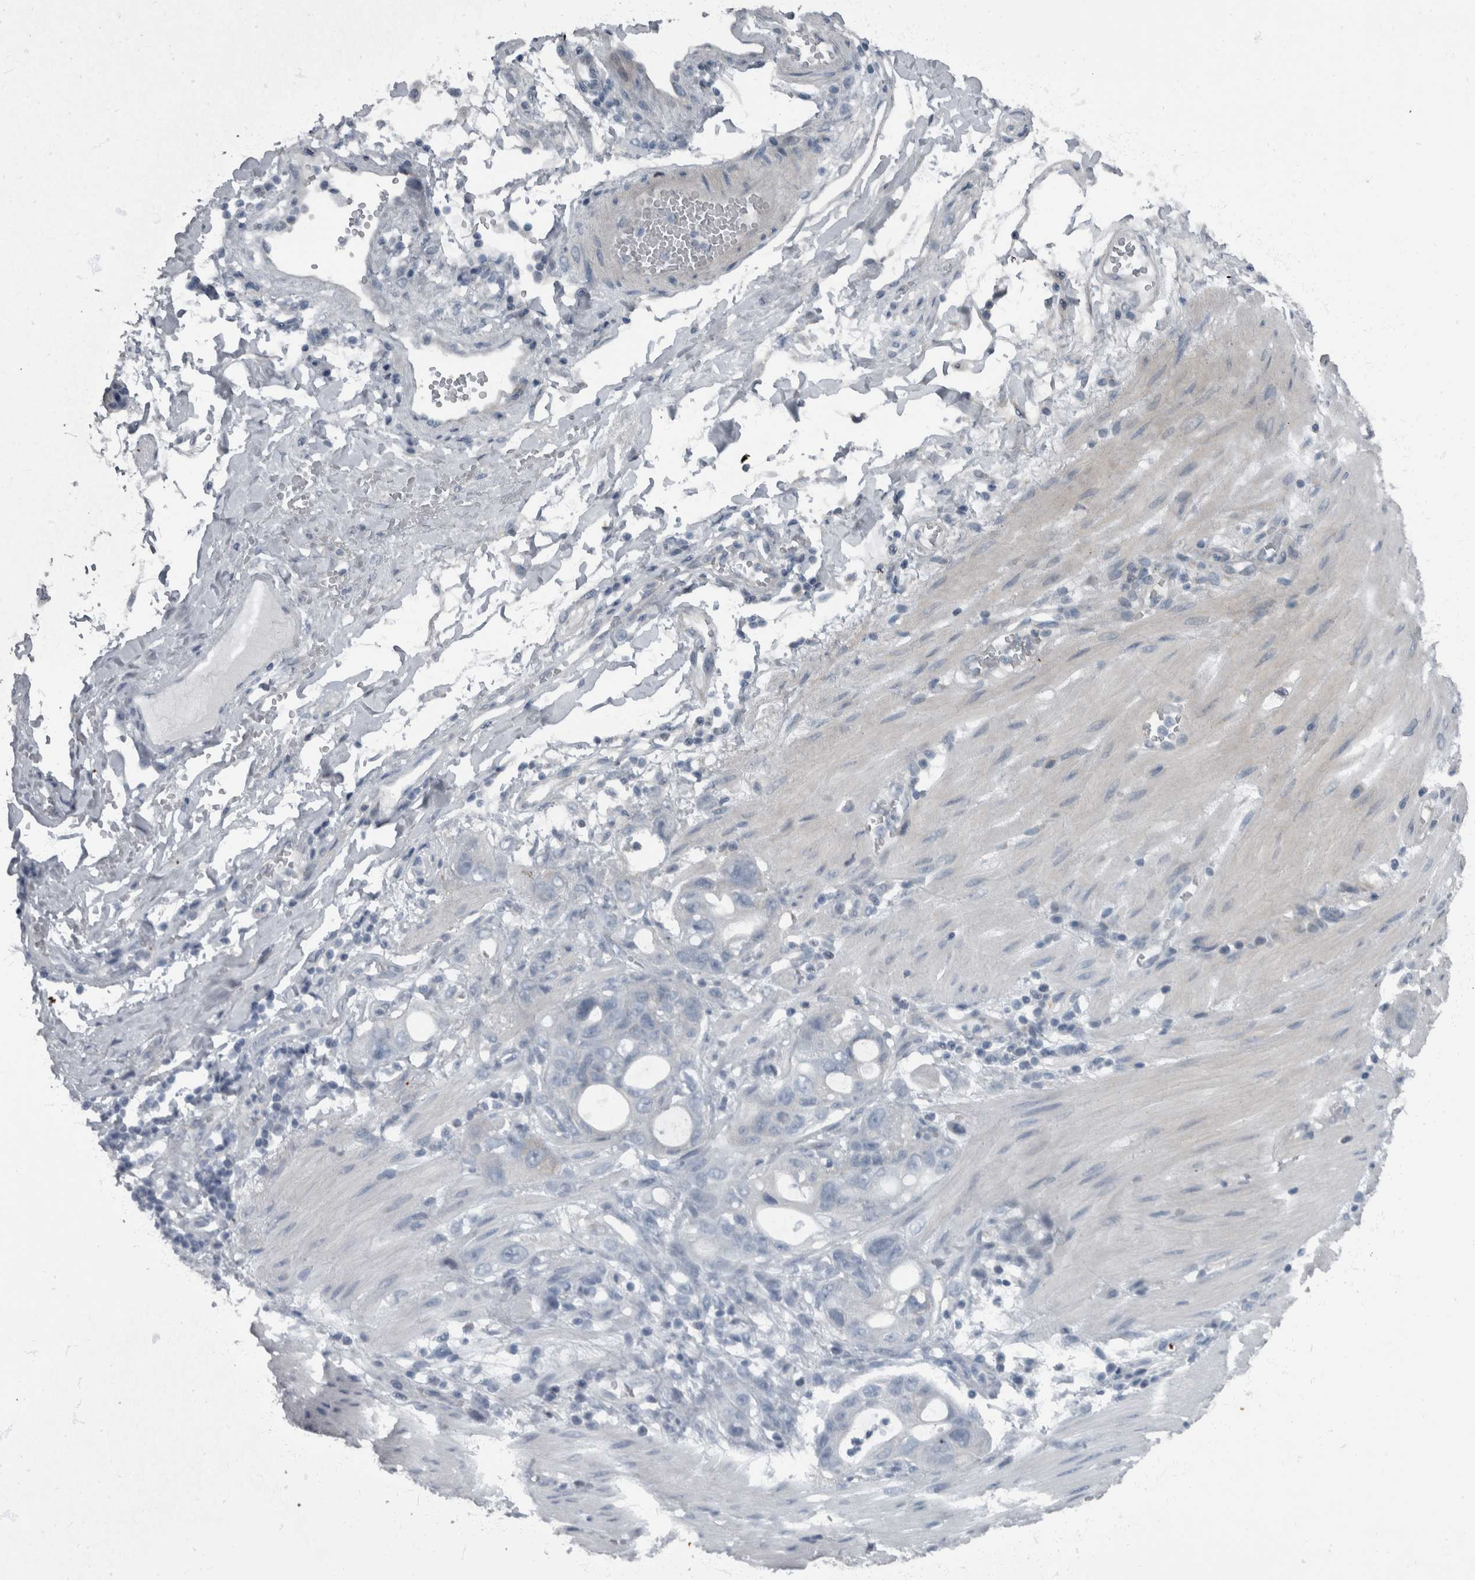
{"staining": {"intensity": "weak", "quantity": "<25%", "location": "cytoplasmic/membranous"}, "tissue": "stomach cancer", "cell_type": "Tumor cells", "image_type": "cancer", "snomed": [{"axis": "morphology", "description": "Adenocarcinoma, NOS"}, {"axis": "topography", "description": "Stomach"}, {"axis": "topography", "description": "Stomach, lower"}], "caption": "Immunohistochemistry (IHC) image of human stomach cancer (adenocarcinoma) stained for a protein (brown), which reveals no staining in tumor cells.", "gene": "RABGGTB", "patient": {"sex": "female", "age": 48}}